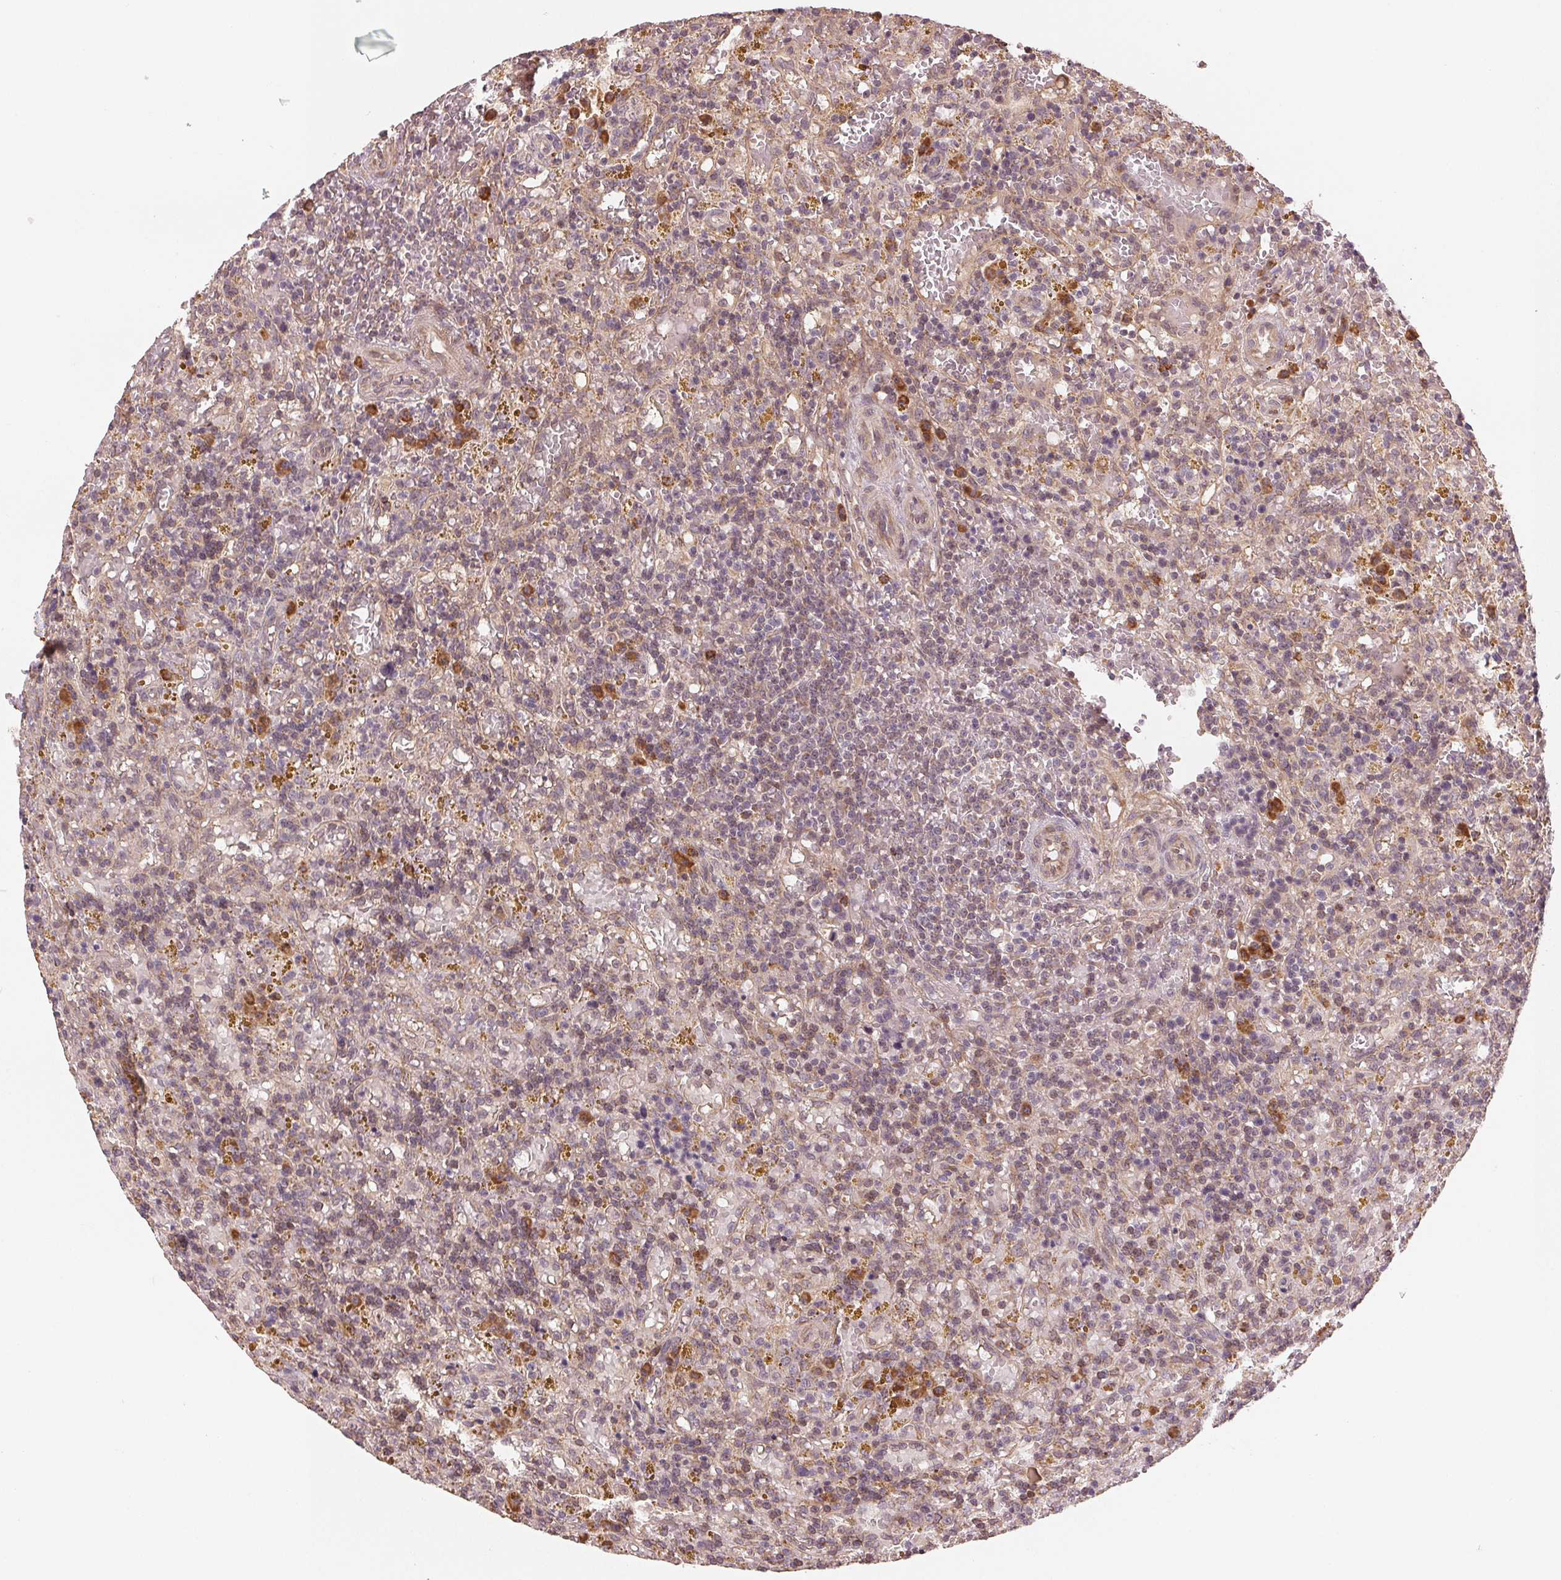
{"staining": {"intensity": "negative", "quantity": "none", "location": "none"}, "tissue": "lymphoma", "cell_type": "Tumor cells", "image_type": "cancer", "snomed": [{"axis": "morphology", "description": "Malignant lymphoma, non-Hodgkin's type, Low grade"}, {"axis": "topography", "description": "Spleen"}], "caption": "Image shows no protein expression in tumor cells of lymphoma tissue.", "gene": "SLC20A1", "patient": {"sex": "female", "age": 65}}